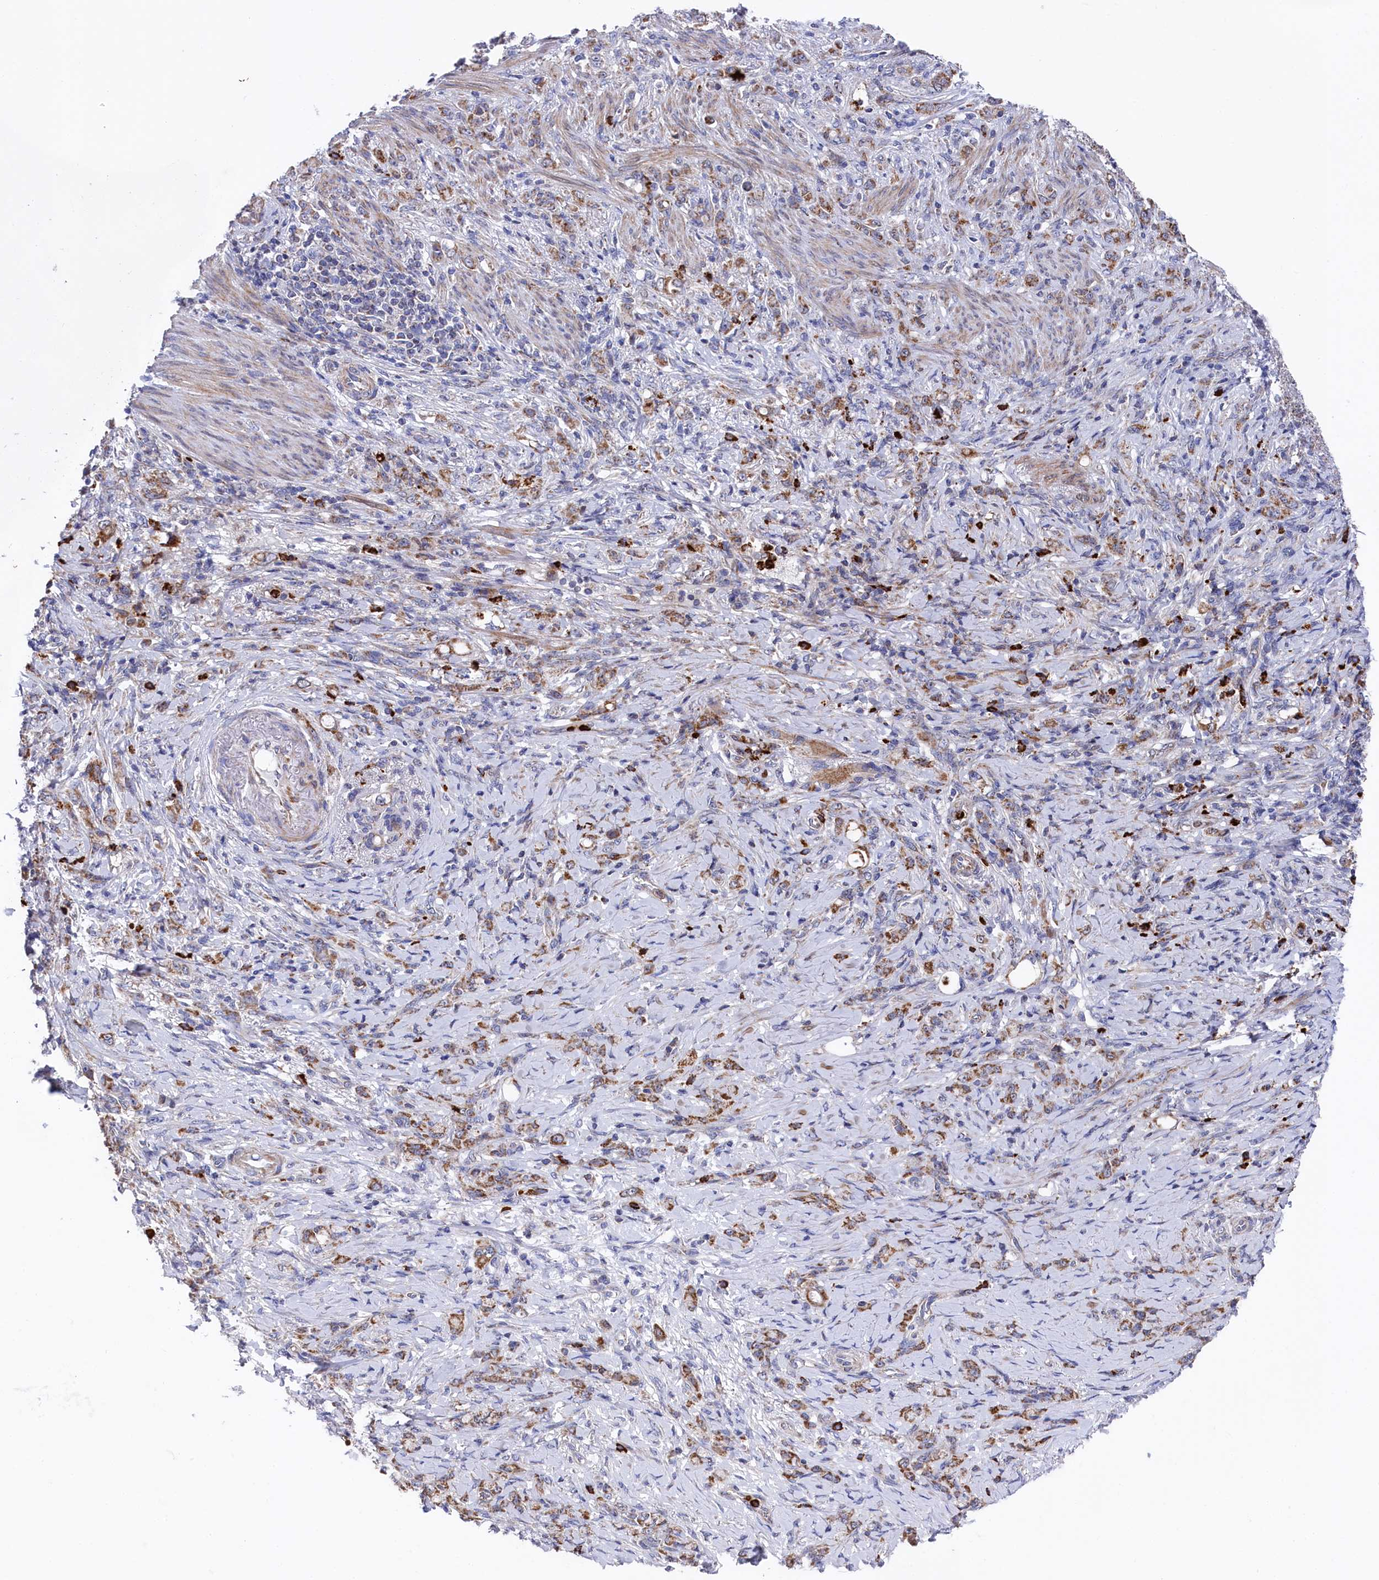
{"staining": {"intensity": "moderate", "quantity": ">75%", "location": "cytoplasmic/membranous"}, "tissue": "stomach cancer", "cell_type": "Tumor cells", "image_type": "cancer", "snomed": [{"axis": "morphology", "description": "Adenocarcinoma, NOS"}, {"axis": "topography", "description": "Stomach"}], "caption": "DAB immunohistochemical staining of stomach cancer reveals moderate cytoplasmic/membranous protein positivity in about >75% of tumor cells.", "gene": "CHCHD1", "patient": {"sex": "female", "age": 79}}